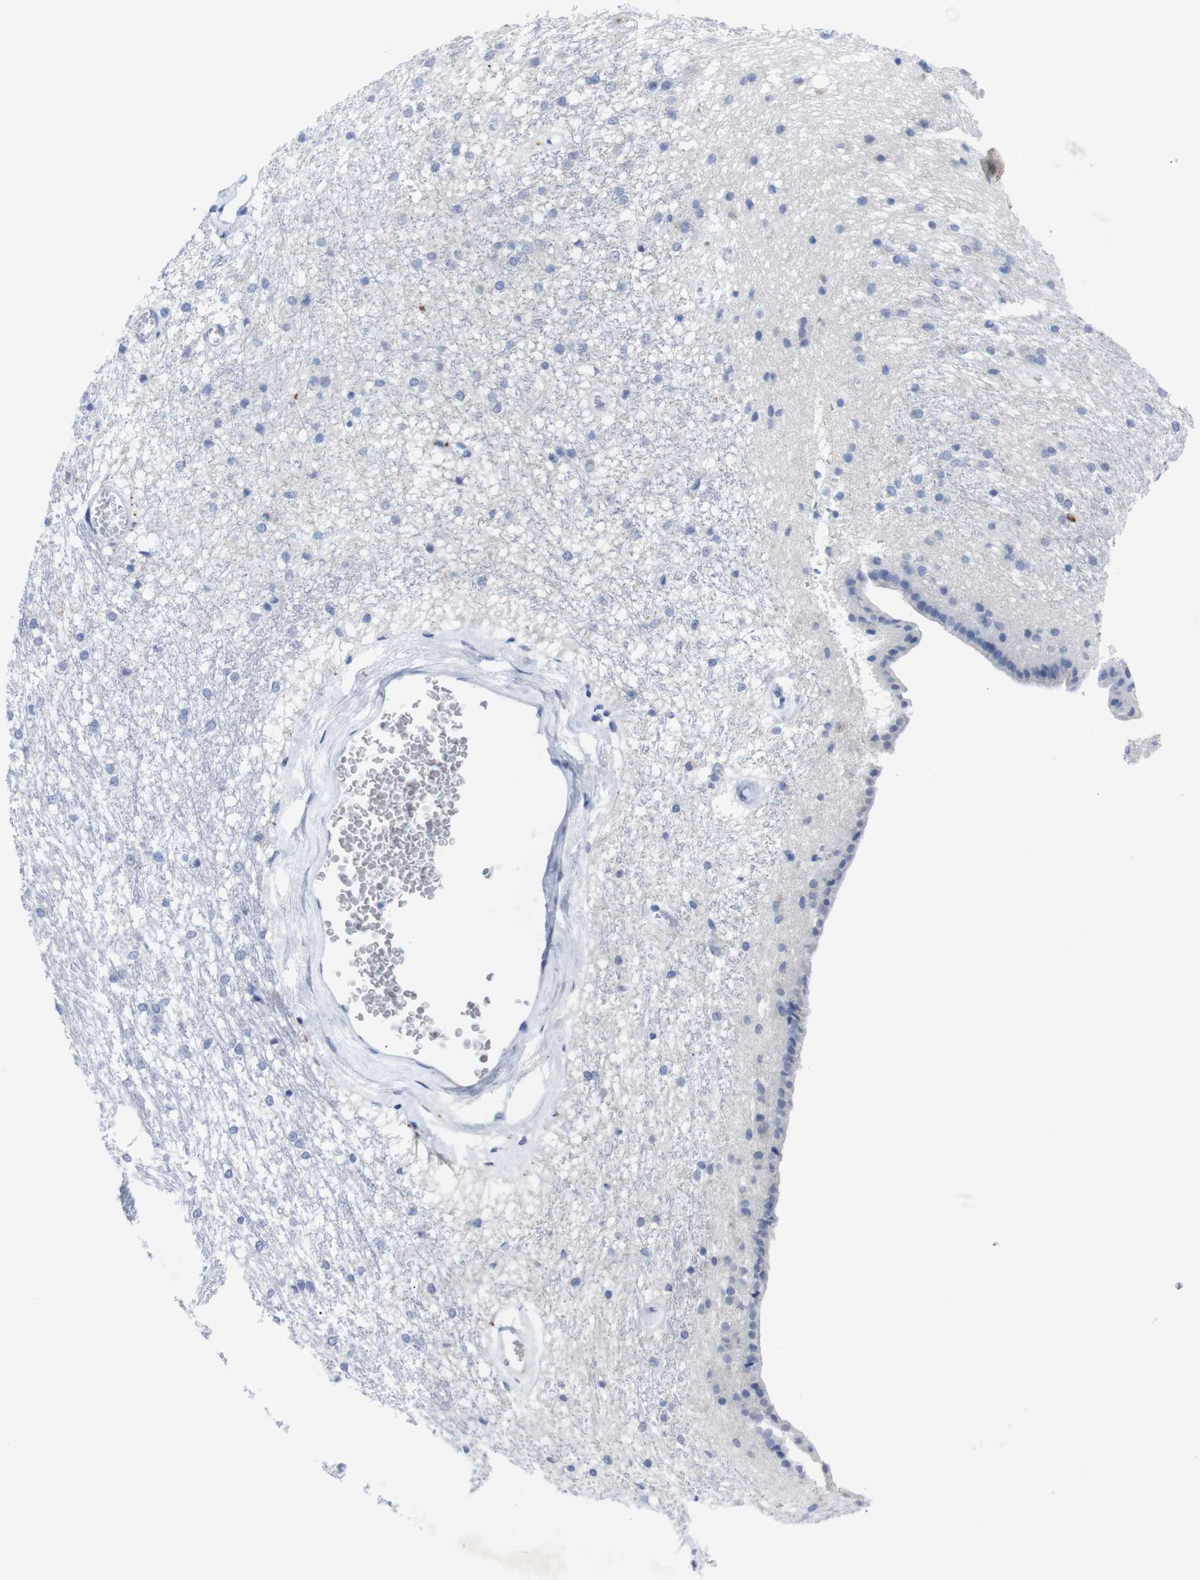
{"staining": {"intensity": "moderate", "quantity": "<25%", "location": "cytoplasmic/membranous"}, "tissue": "caudate", "cell_type": "Glial cells", "image_type": "normal", "snomed": [{"axis": "morphology", "description": "Normal tissue, NOS"}, {"axis": "topography", "description": "Lateral ventricle wall"}], "caption": "Glial cells exhibit low levels of moderate cytoplasmic/membranous expression in approximately <25% of cells in benign caudate. Immunohistochemistry (ihc) stains the protein of interest in brown and the nuclei are stained blue.", "gene": "IRF4", "patient": {"sex": "female", "age": 19}}